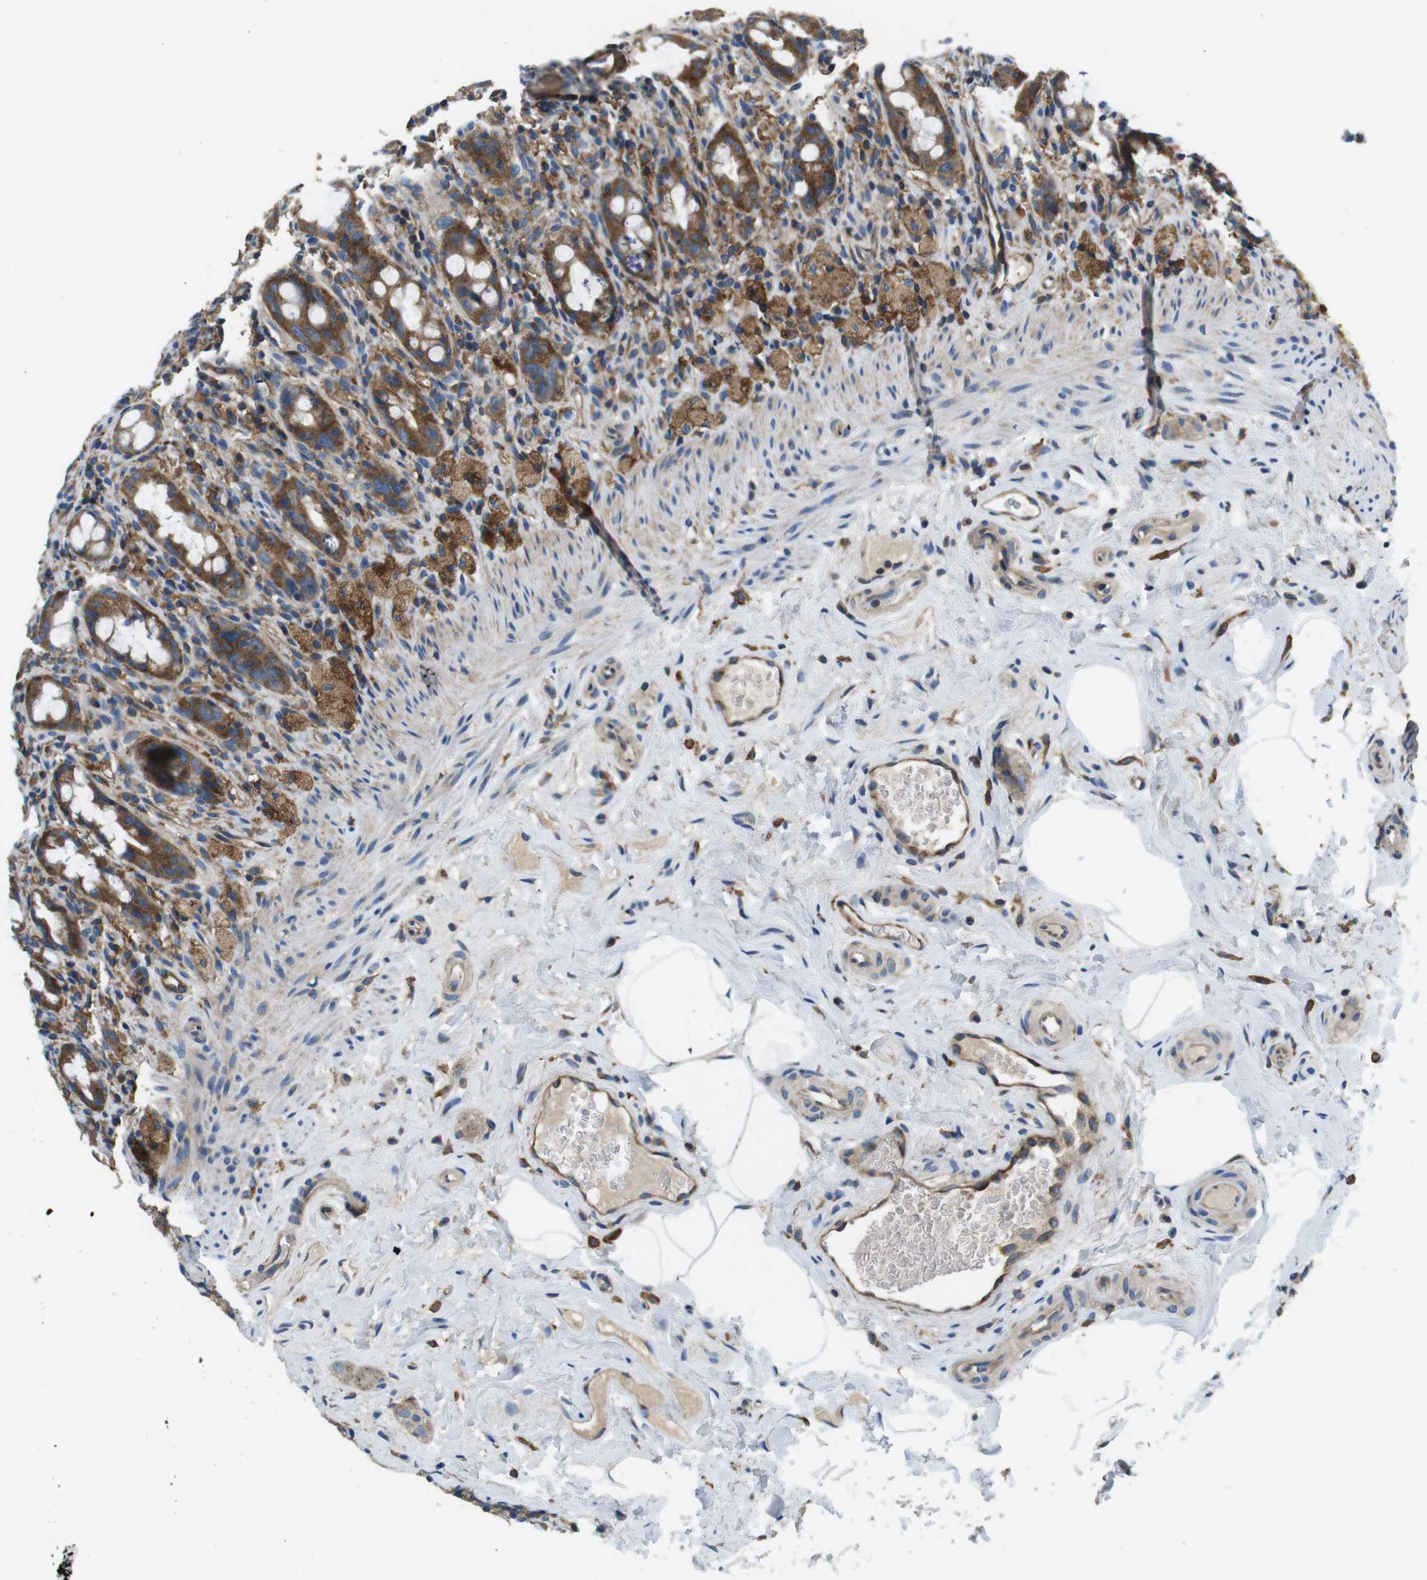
{"staining": {"intensity": "strong", "quantity": ">75%", "location": "cytoplasmic/membranous"}, "tissue": "rectum", "cell_type": "Glandular cells", "image_type": "normal", "snomed": [{"axis": "morphology", "description": "Normal tissue, NOS"}, {"axis": "topography", "description": "Rectum"}], "caption": "Rectum stained with a brown dye shows strong cytoplasmic/membranous positive expression in about >75% of glandular cells.", "gene": "DENND4C", "patient": {"sex": "male", "age": 44}}